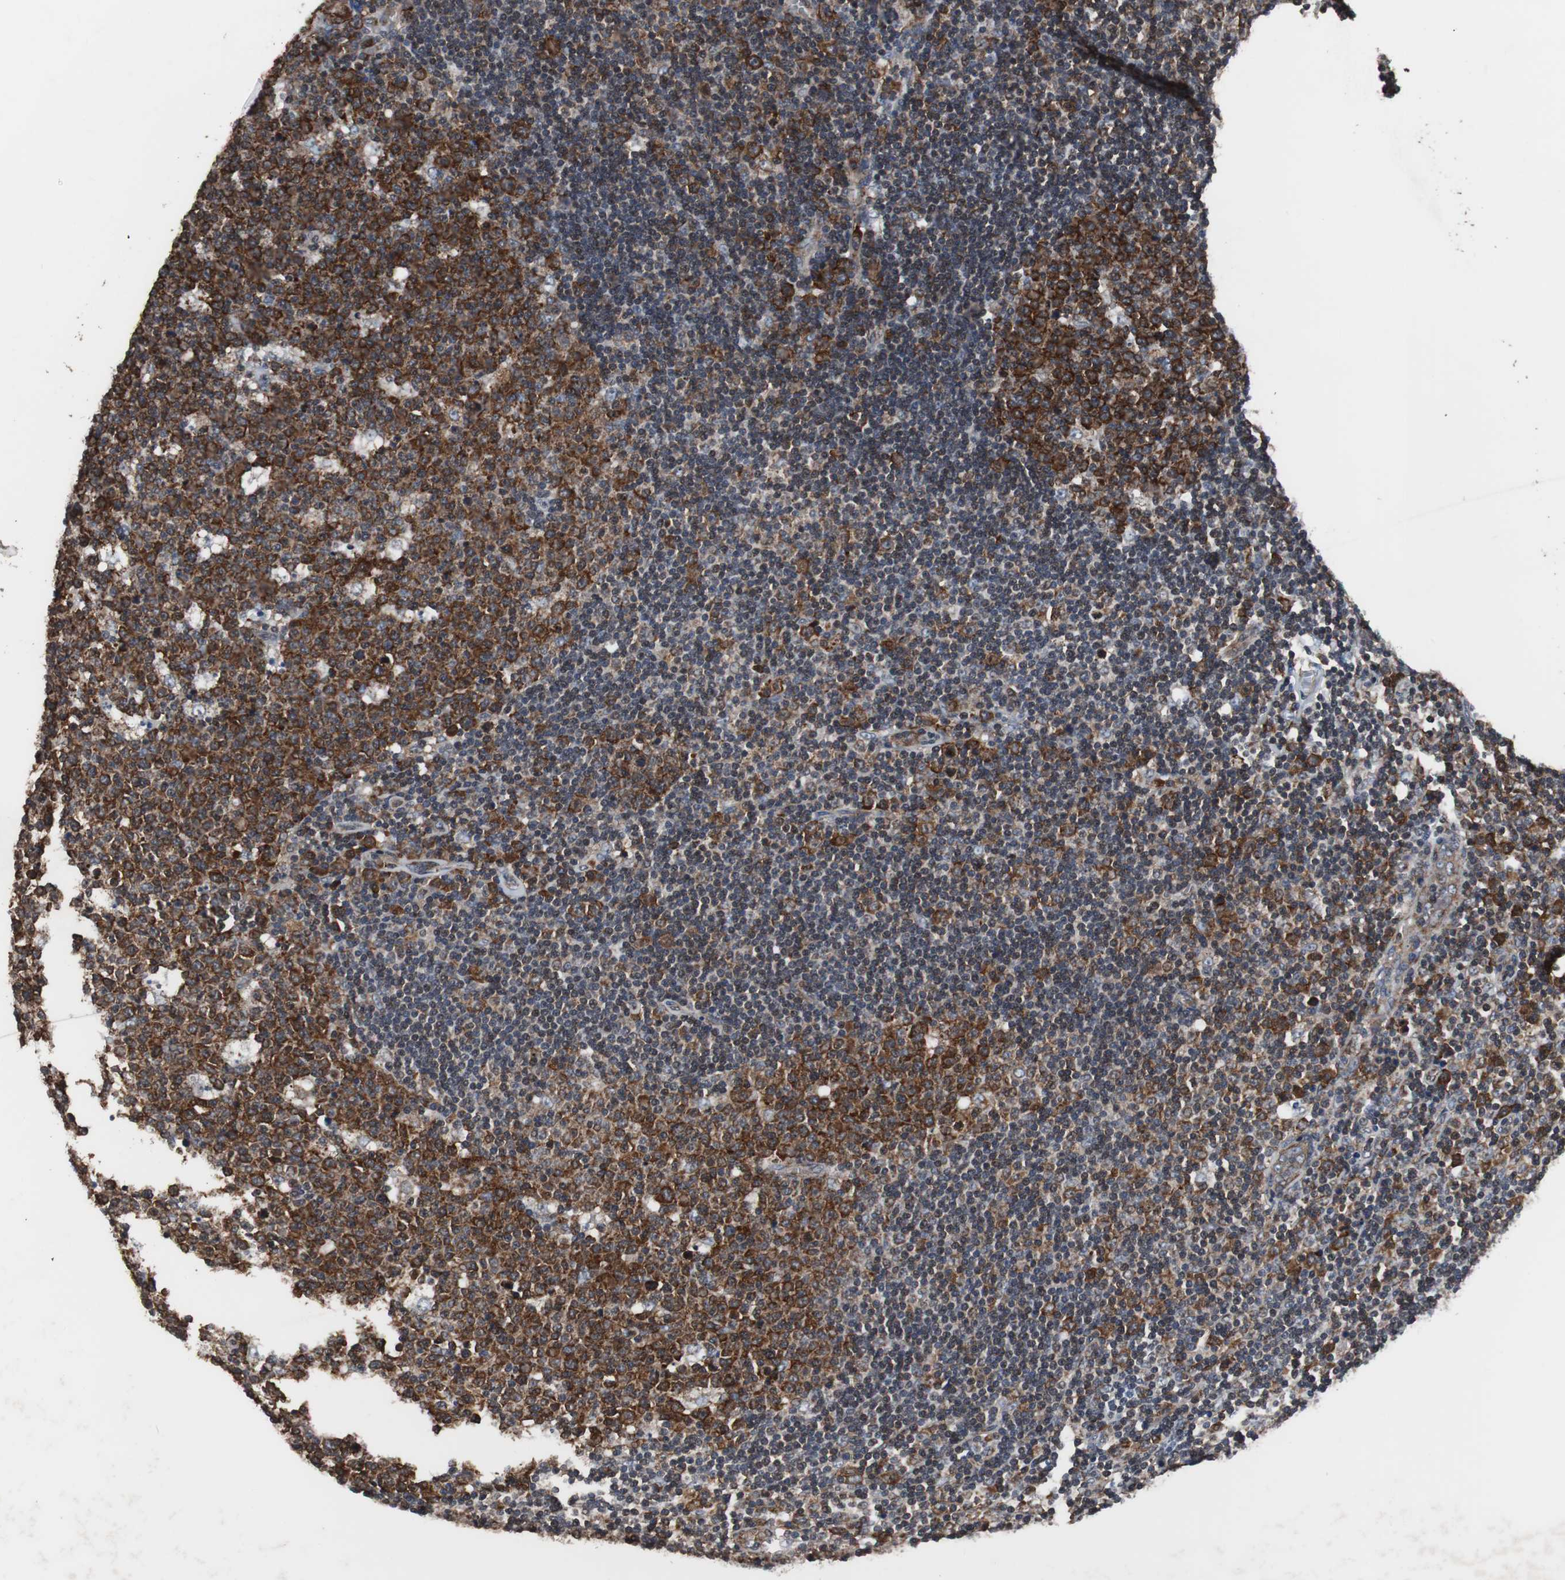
{"staining": {"intensity": "strong", "quantity": ">75%", "location": "cytoplasmic/membranous"}, "tissue": "lymph node", "cell_type": "Germinal center cells", "image_type": "normal", "snomed": [{"axis": "morphology", "description": "Normal tissue, NOS"}, {"axis": "topography", "description": "Lymph node"}, {"axis": "topography", "description": "Salivary gland"}], "caption": "The histopathology image reveals staining of unremarkable lymph node, revealing strong cytoplasmic/membranous protein staining (brown color) within germinal center cells.", "gene": "USP10", "patient": {"sex": "male", "age": 8}}